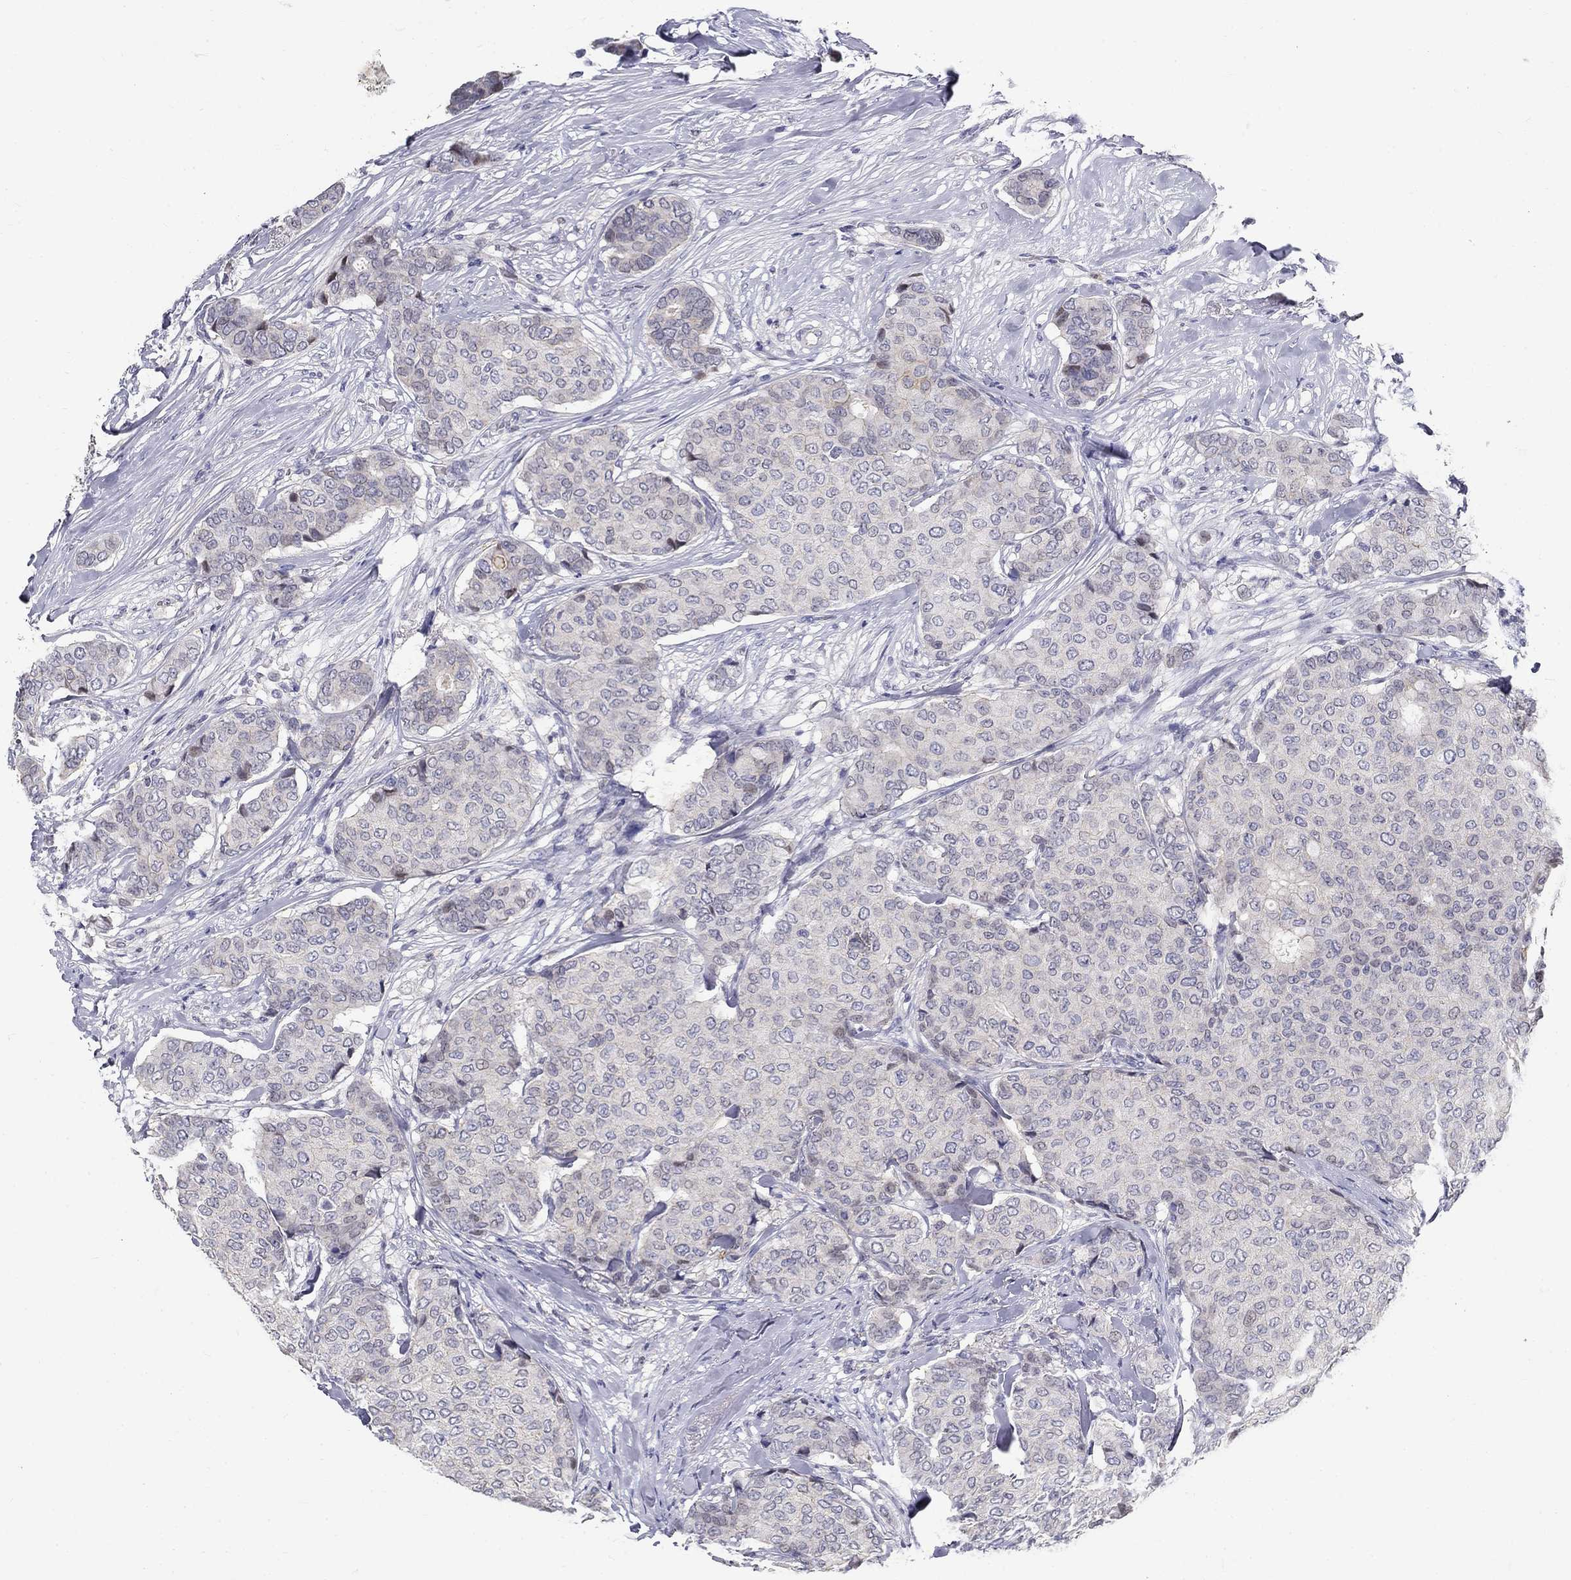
{"staining": {"intensity": "negative", "quantity": "none", "location": "none"}, "tissue": "breast cancer", "cell_type": "Tumor cells", "image_type": "cancer", "snomed": [{"axis": "morphology", "description": "Duct carcinoma"}, {"axis": "topography", "description": "Breast"}], "caption": "Immunohistochemistry of human breast invasive ductal carcinoma shows no expression in tumor cells. (DAB (3,3'-diaminobenzidine) IHC visualized using brightfield microscopy, high magnification).", "gene": "GUCA1A", "patient": {"sex": "female", "age": 75}}